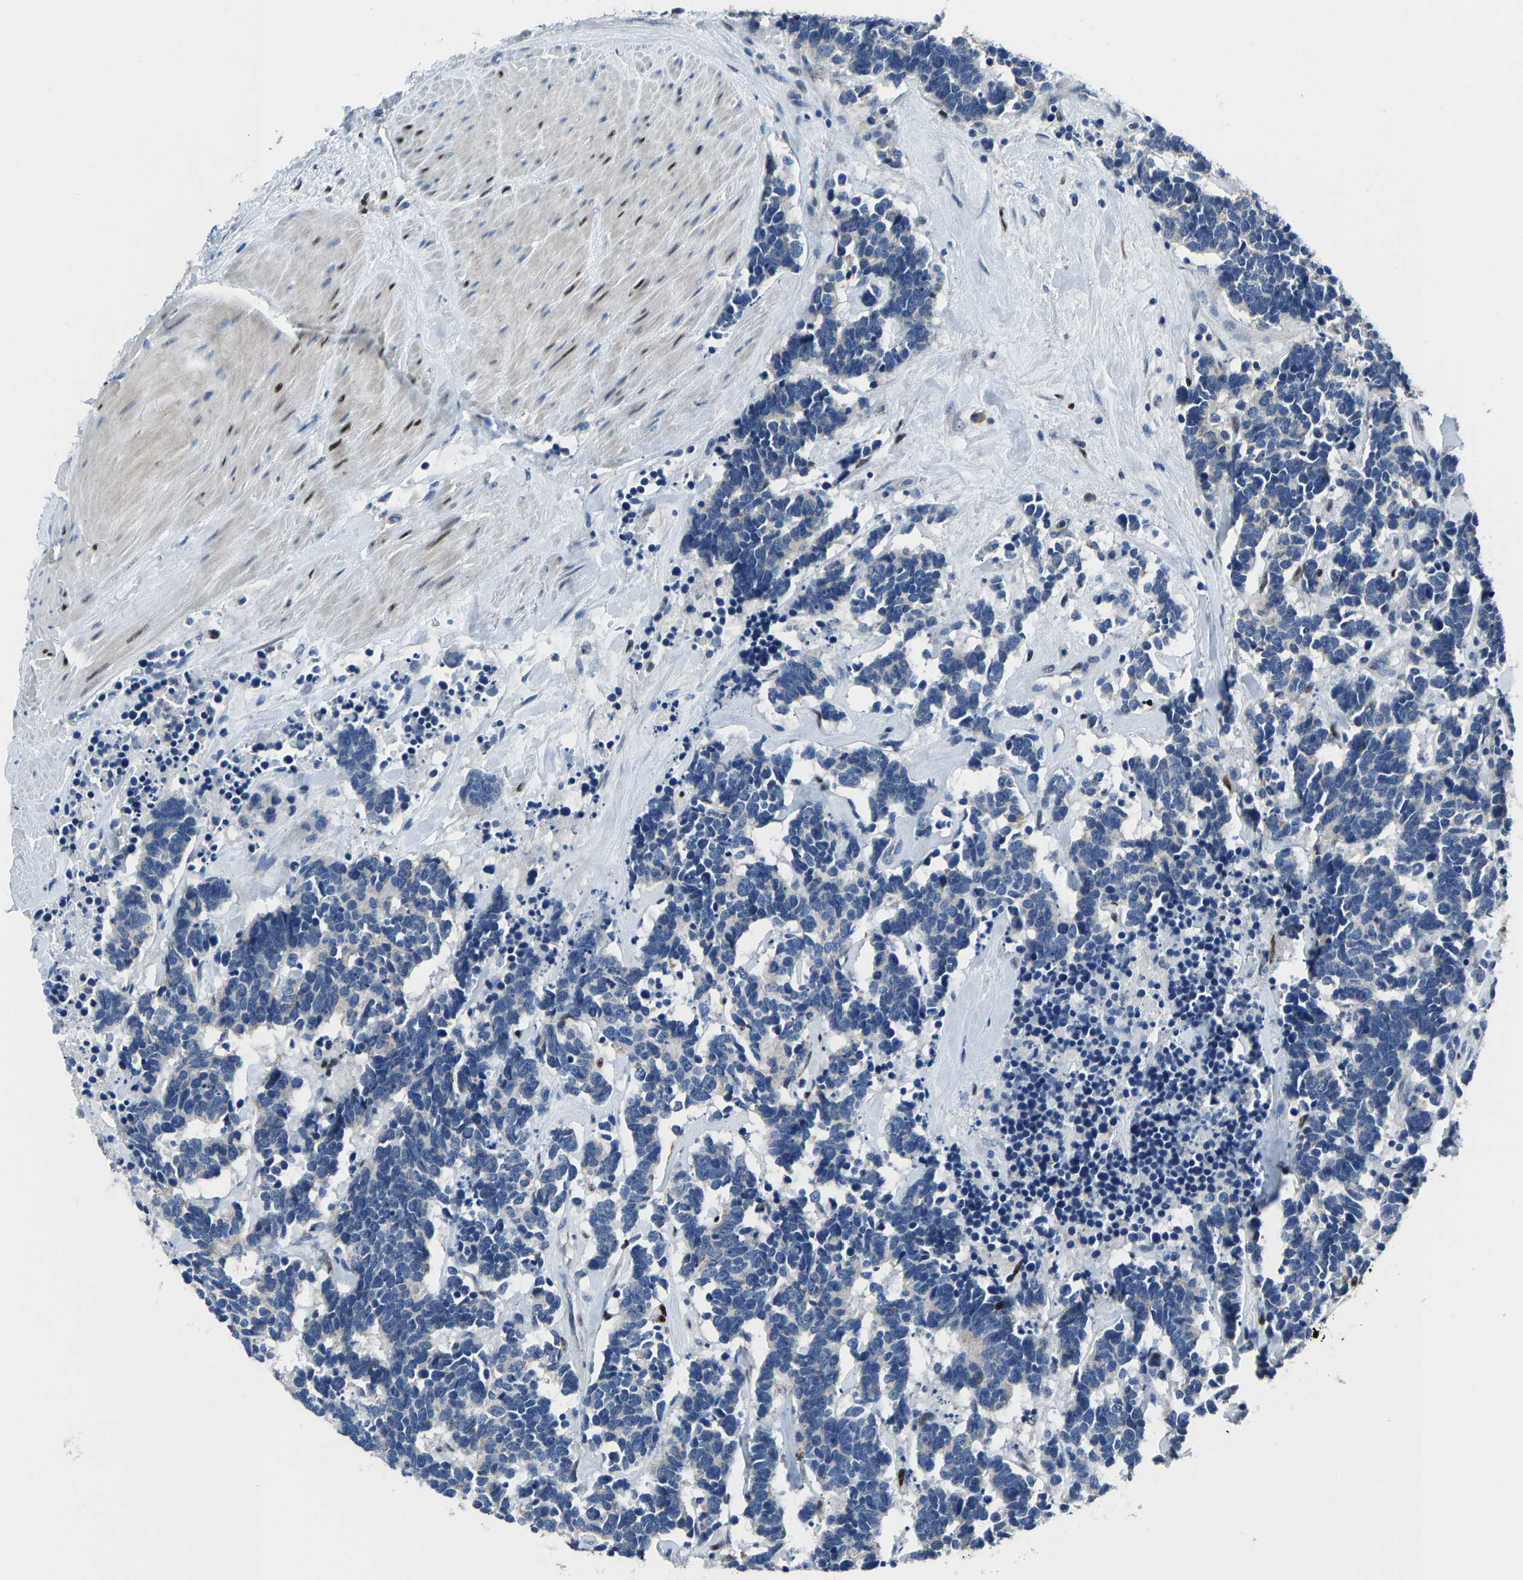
{"staining": {"intensity": "negative", "quantity": "none", "location": "none"}, "tissue": "carcinoid", "cell_type": "Tumor cells", "image_type": "cancer", "snomed": [{"axis": "morphology", "description": "Carcinoma, NOS"}, {"axis": "morphology", "description": "Carcinoid, malignant, NOS"}, {"axis": "topography", "description": "Urinary bladder"}], "caption": "Human carcinoma stained for a protein using immunohistochemistry (IHC) demonstrates no expression in tumor cells.", "gene": "EGR1", "patient": {"sex": "male", "age": 57}}